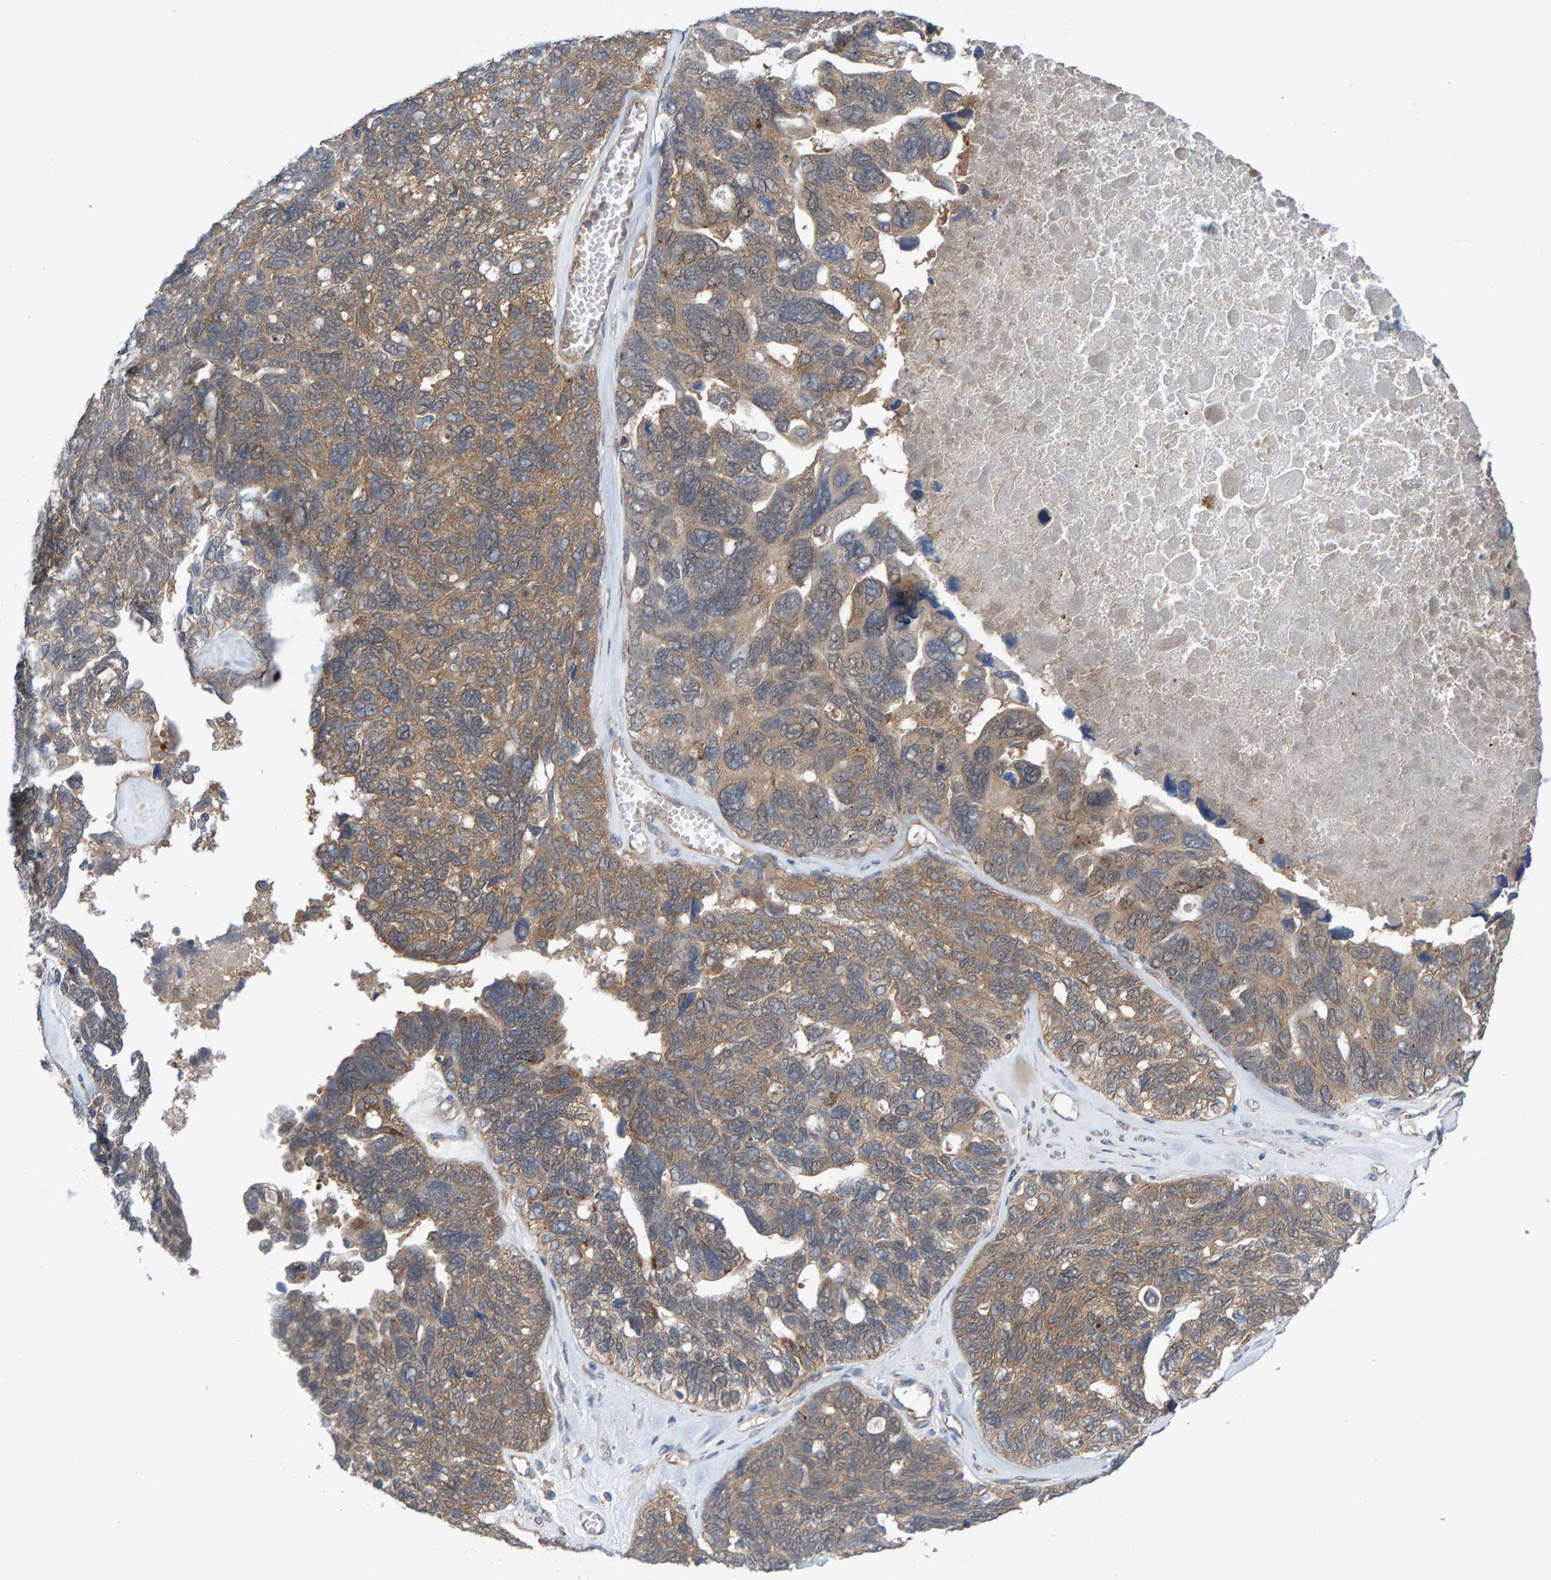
{"staining": {"intensity": "weak", "quantity": ">75%", "location": "cytoplasmic/membranous"}, "tissue": "ovarian cancer", "cell_type": "Tumor cells", "image_type": "cancer", "snomed": [{"axis": "morphology", "description": "Cystadenocarcinoma, serous, NOS"}, {"axis": "topography", "description": "Ovary"}], "caption": "A low amount of weak cytoplasmic/membranous staining is seen in approximately >75% of tumor cells in ovarian cancer (serous cystadenocarcinoma) tissue.", "gene": "LRSAM1", "patient": {"sex": "female", "age": 79}}